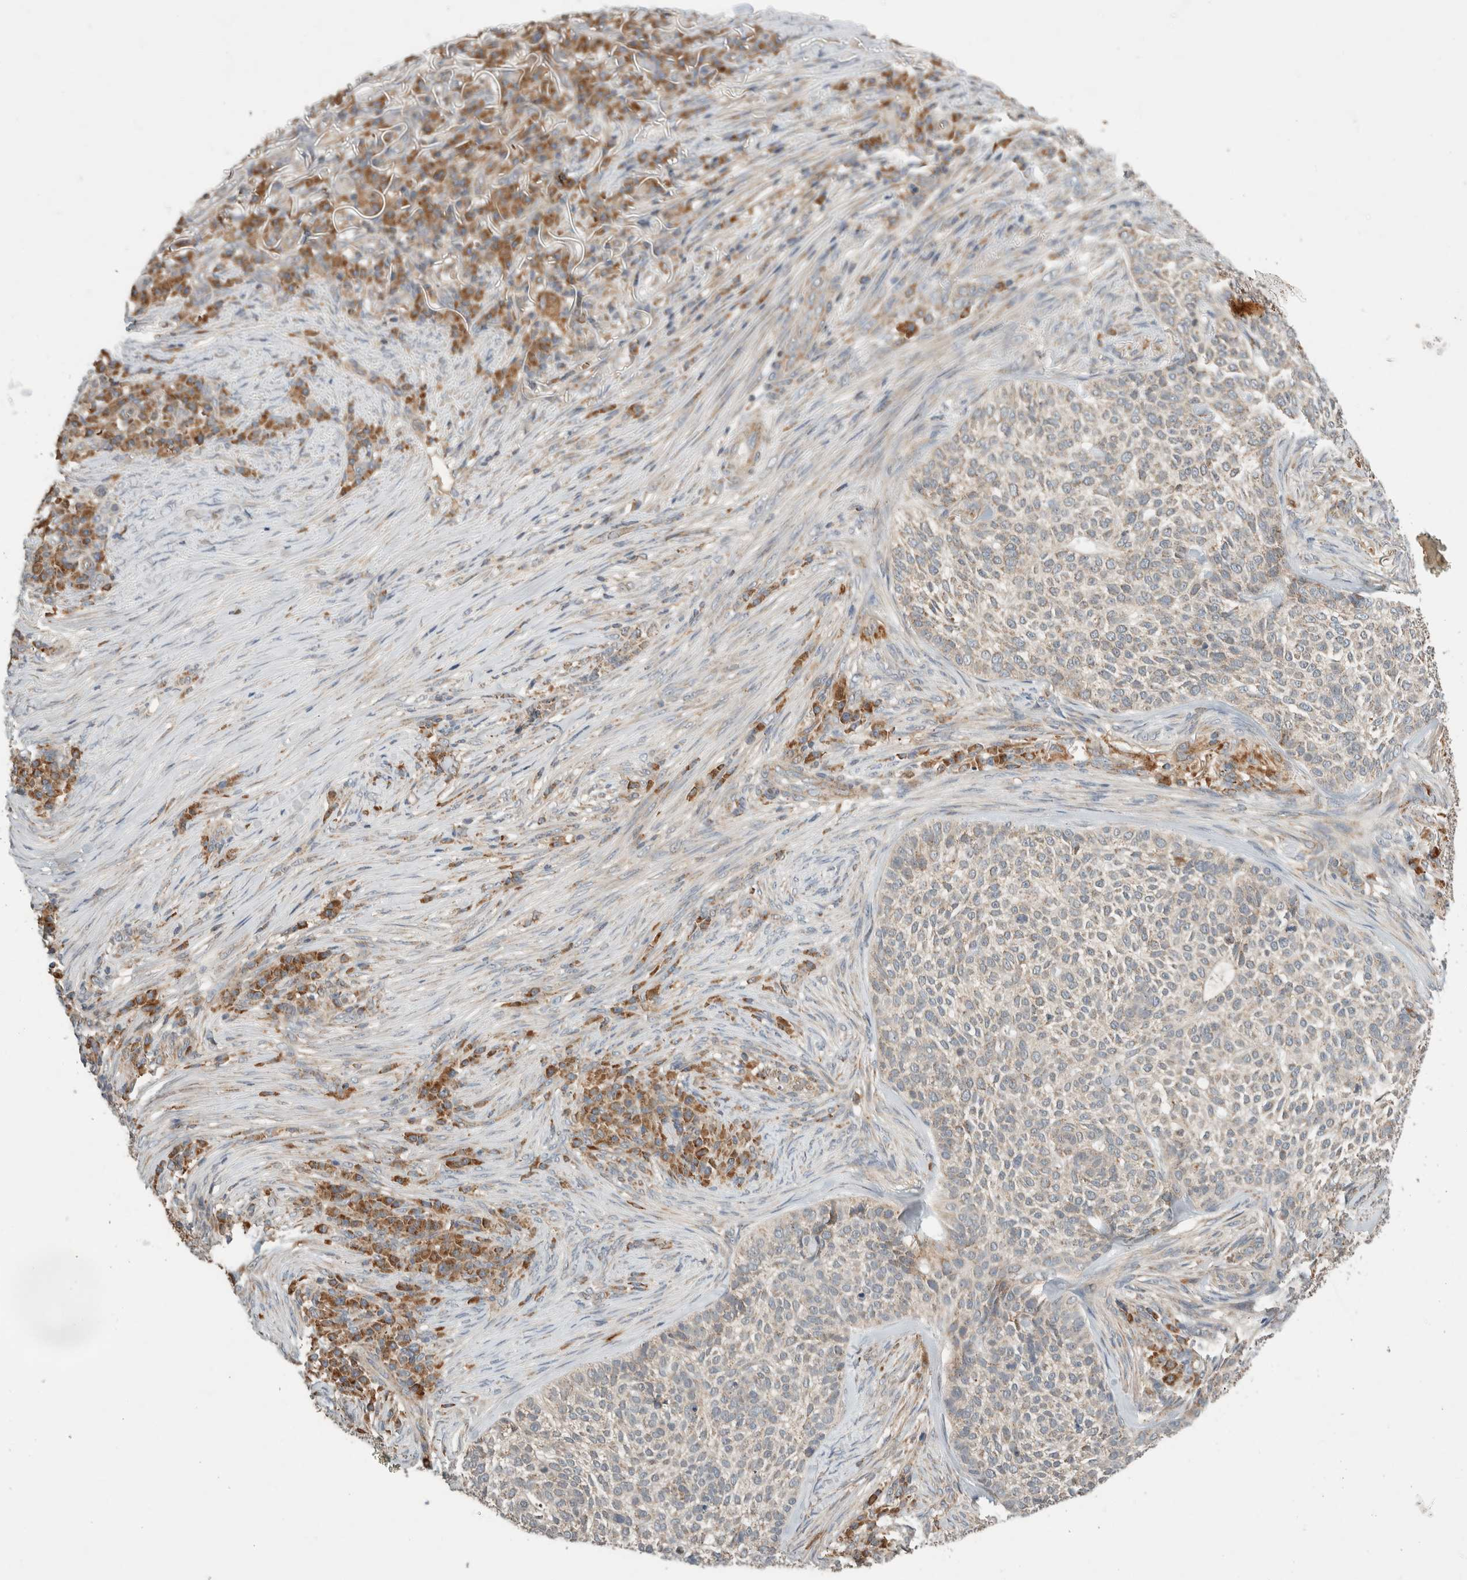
{"staining": {"intensity": "moderate", "quantity": "<25%", "location": "cytoplasmic/membranous"}, "tissue": "skin cancer", "cell_type": "Tumor cells", "image_type": "cancer", "snomed": [{"axis": "morphology", "description": "Basal cell carcinoma"}, {"axis": "topography", "description": "Skin"}], "caption": "This histopathology image exhibits immunohistochemistry (IHC) staining of human skin basal cell carcinoma, with low moderate cytoplasmic/membranous staining in about <25% of tumor cells.", "gene": "AMPD1", "patient": {"sex": "female", "age": 64}}